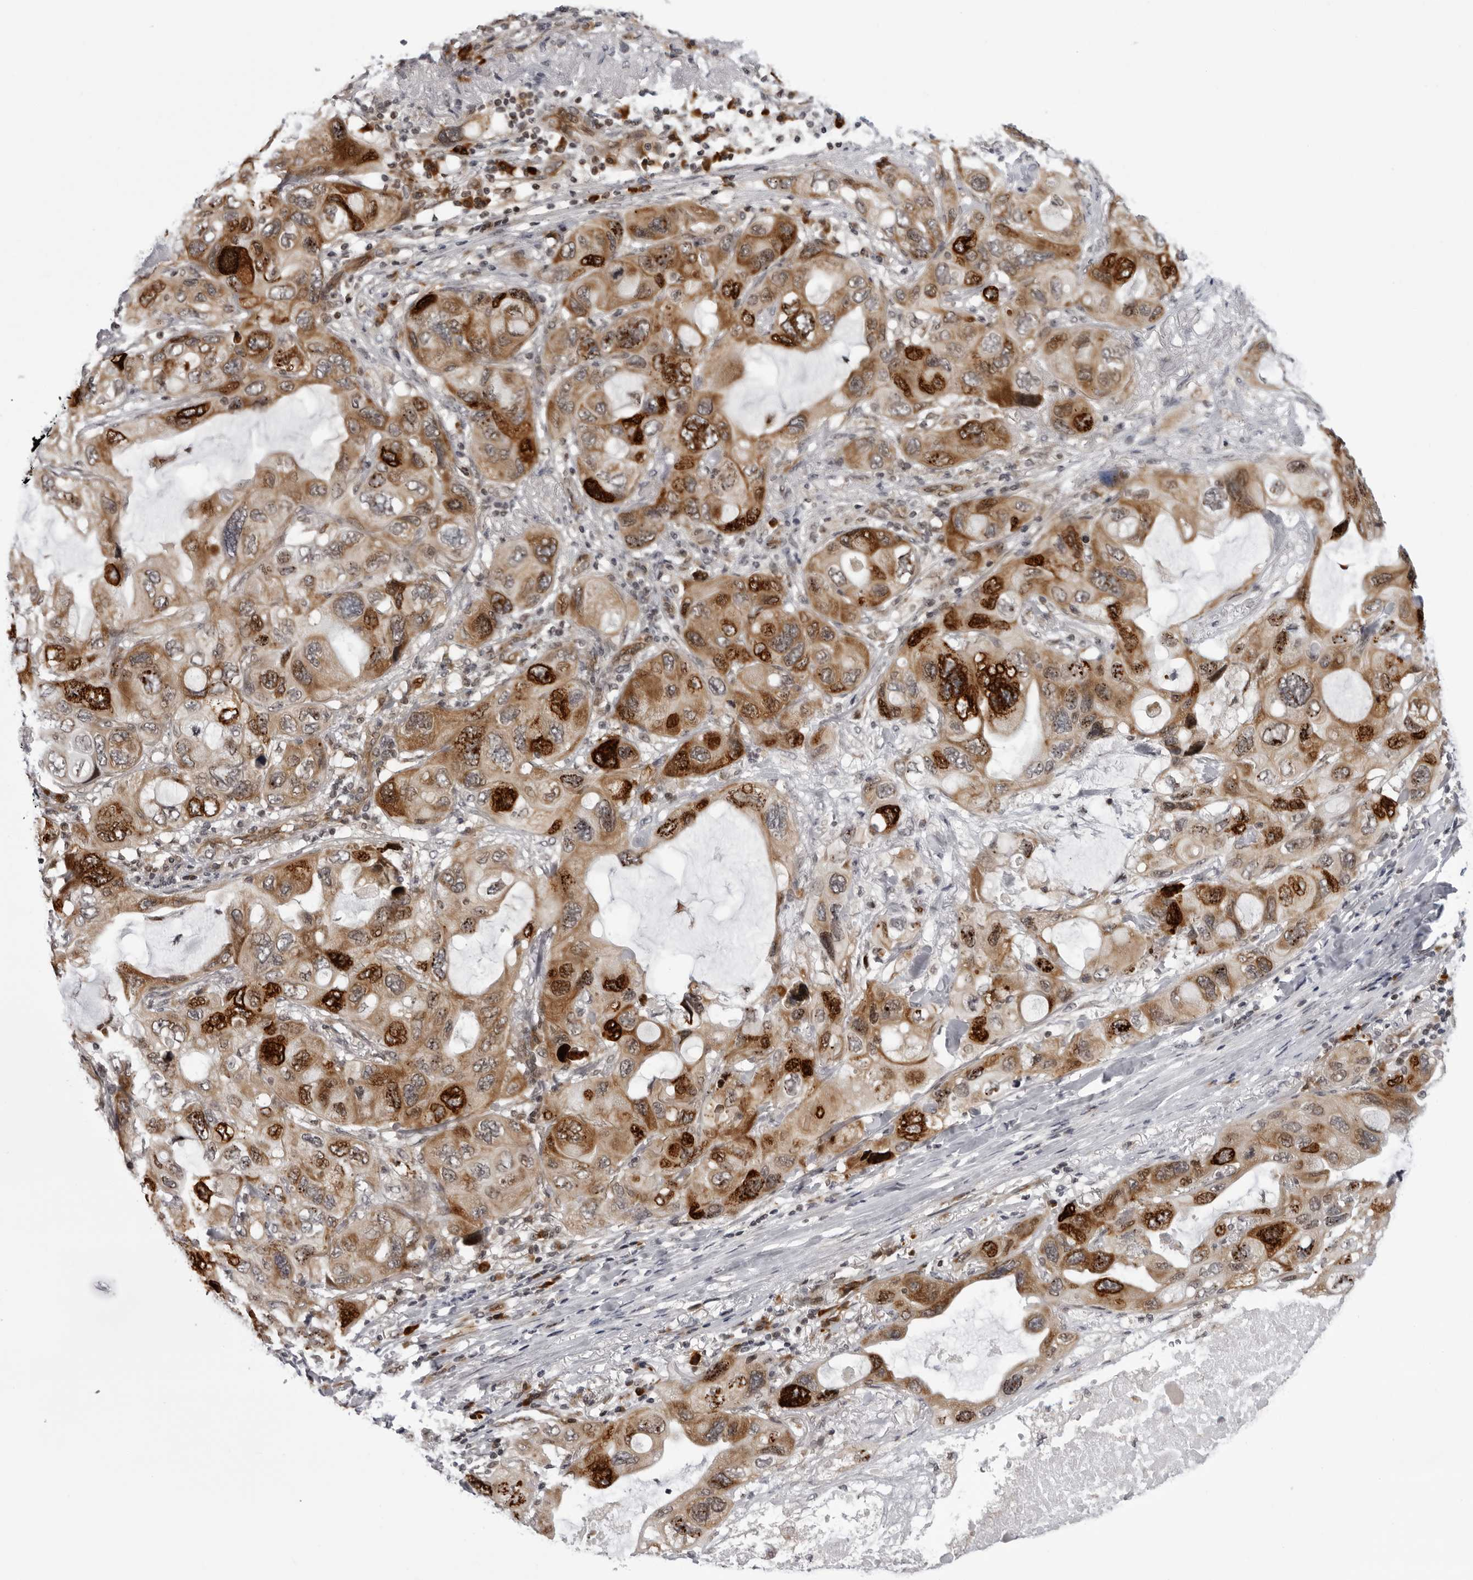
{"staining": {"intensity": "strong", "quantity": ">75%", "location": "cytoplasmic/membranous"}, "tissue": "lung cancer", "cell_type": "Tumor cells", "image_type": "cancer", "snomed": [{"axis": "morphology", "description": "Squamous cell carcinoma, NOS"}, {"axis": "topography", "description": "Lung"}], "caption": "Strong cytoplasmic/membranous staining for a protein is identified in approximately >75% of tumor cells of lung cancer using immunohistochemistry.", "gene": "GCSAML", "patient": {"sex": "female", "age": 73}}